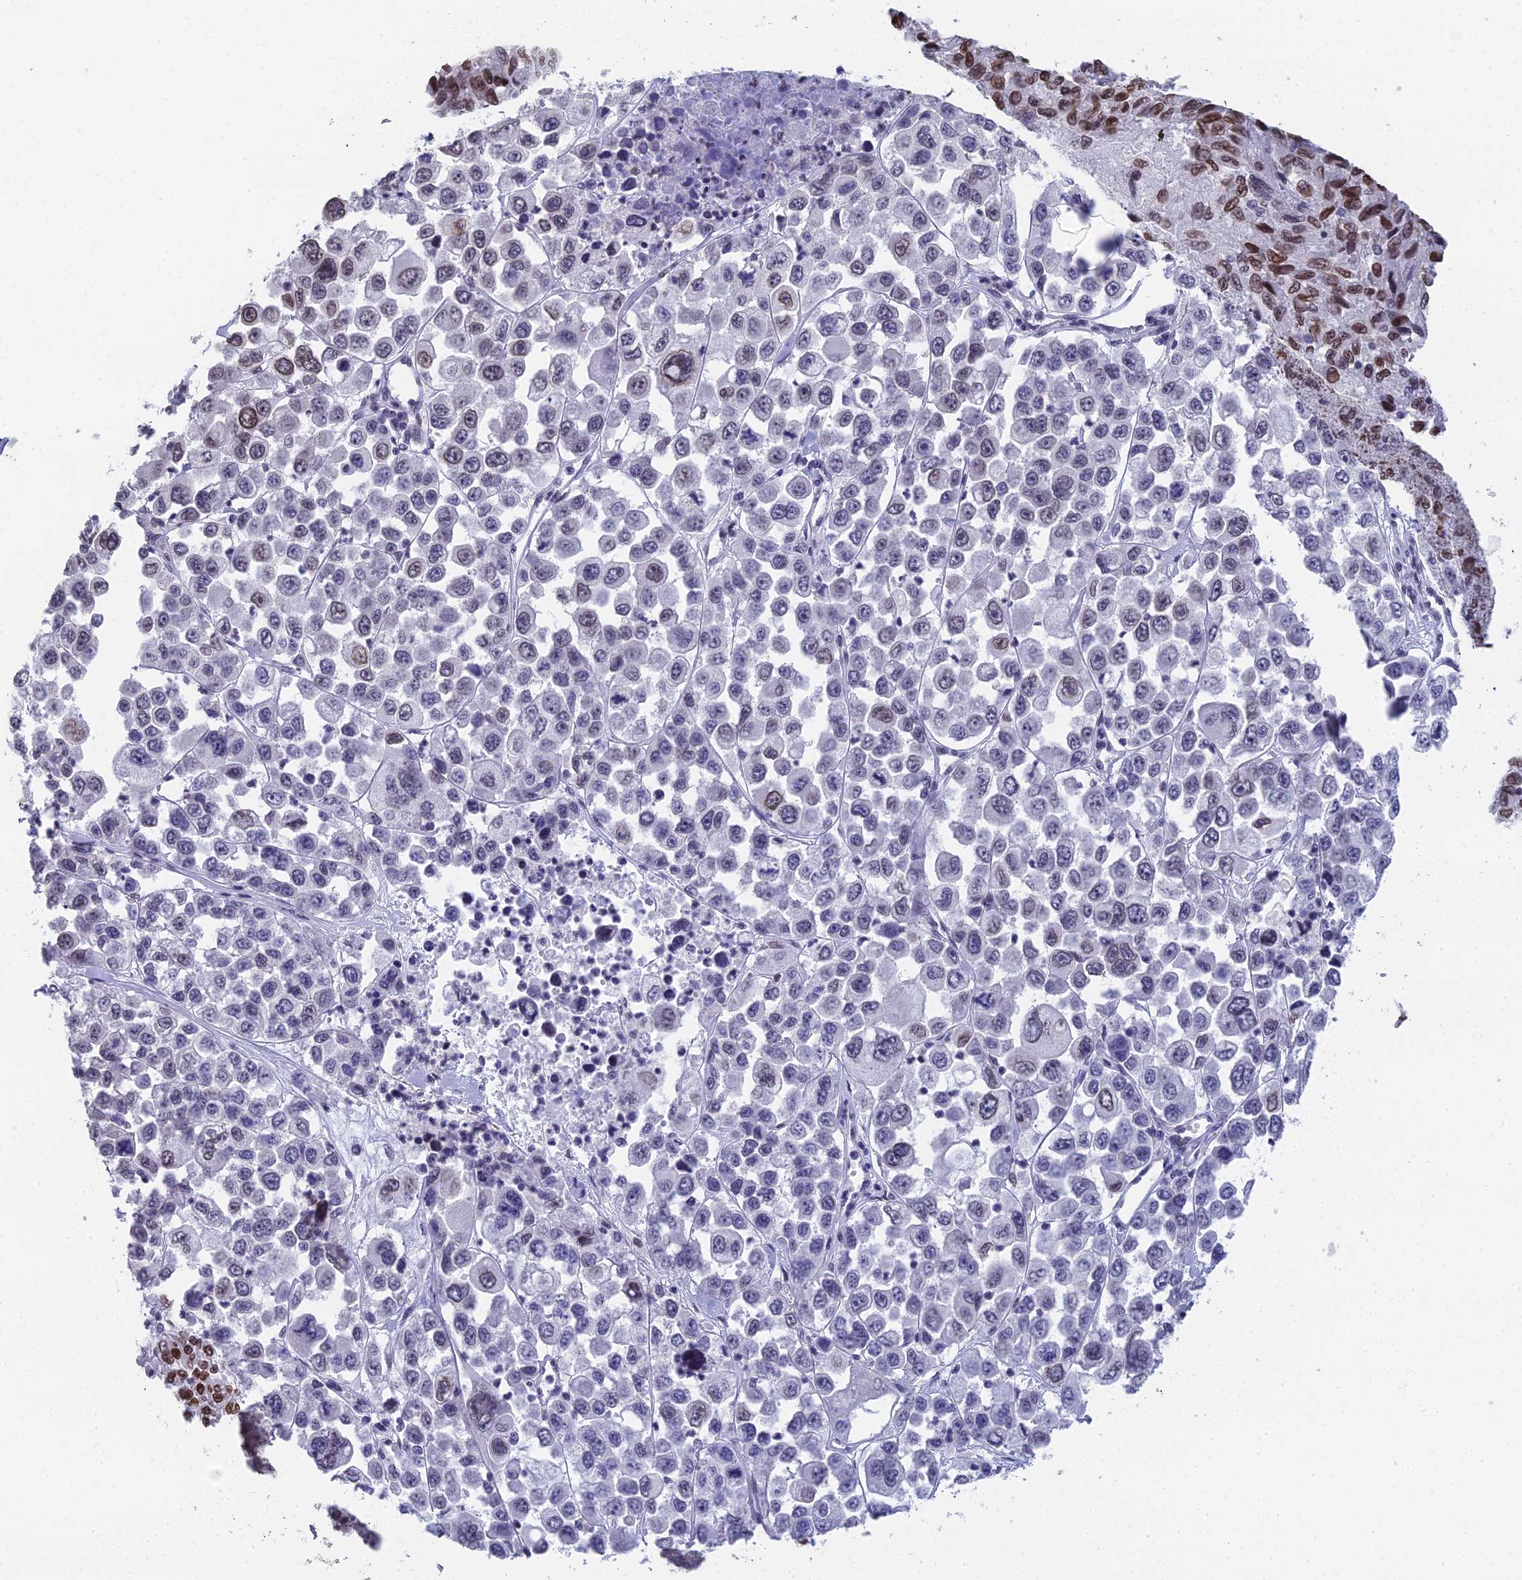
{"staining": {"intensity": "moderate", "quantity": "<25%", "location": "nuclear"}, "tissue": "melanoma", "cell_type": "Tumor cells", "image_type": "cancer", "snomed": [{"axis": "morphology", "description": "Malignant melanoma, Metastatic site"}, {"axis": "topography", "description": "Lymph node"}], "caption": "The immunohistochemical stain labels moderate nuclear positivity in tumor cells of melanoma tissue. (brown staining indicates protein expression, while blue staining denotes nuclei).", "gene": "CCDC97", "patient": {"sex": "female", "age": 54}}